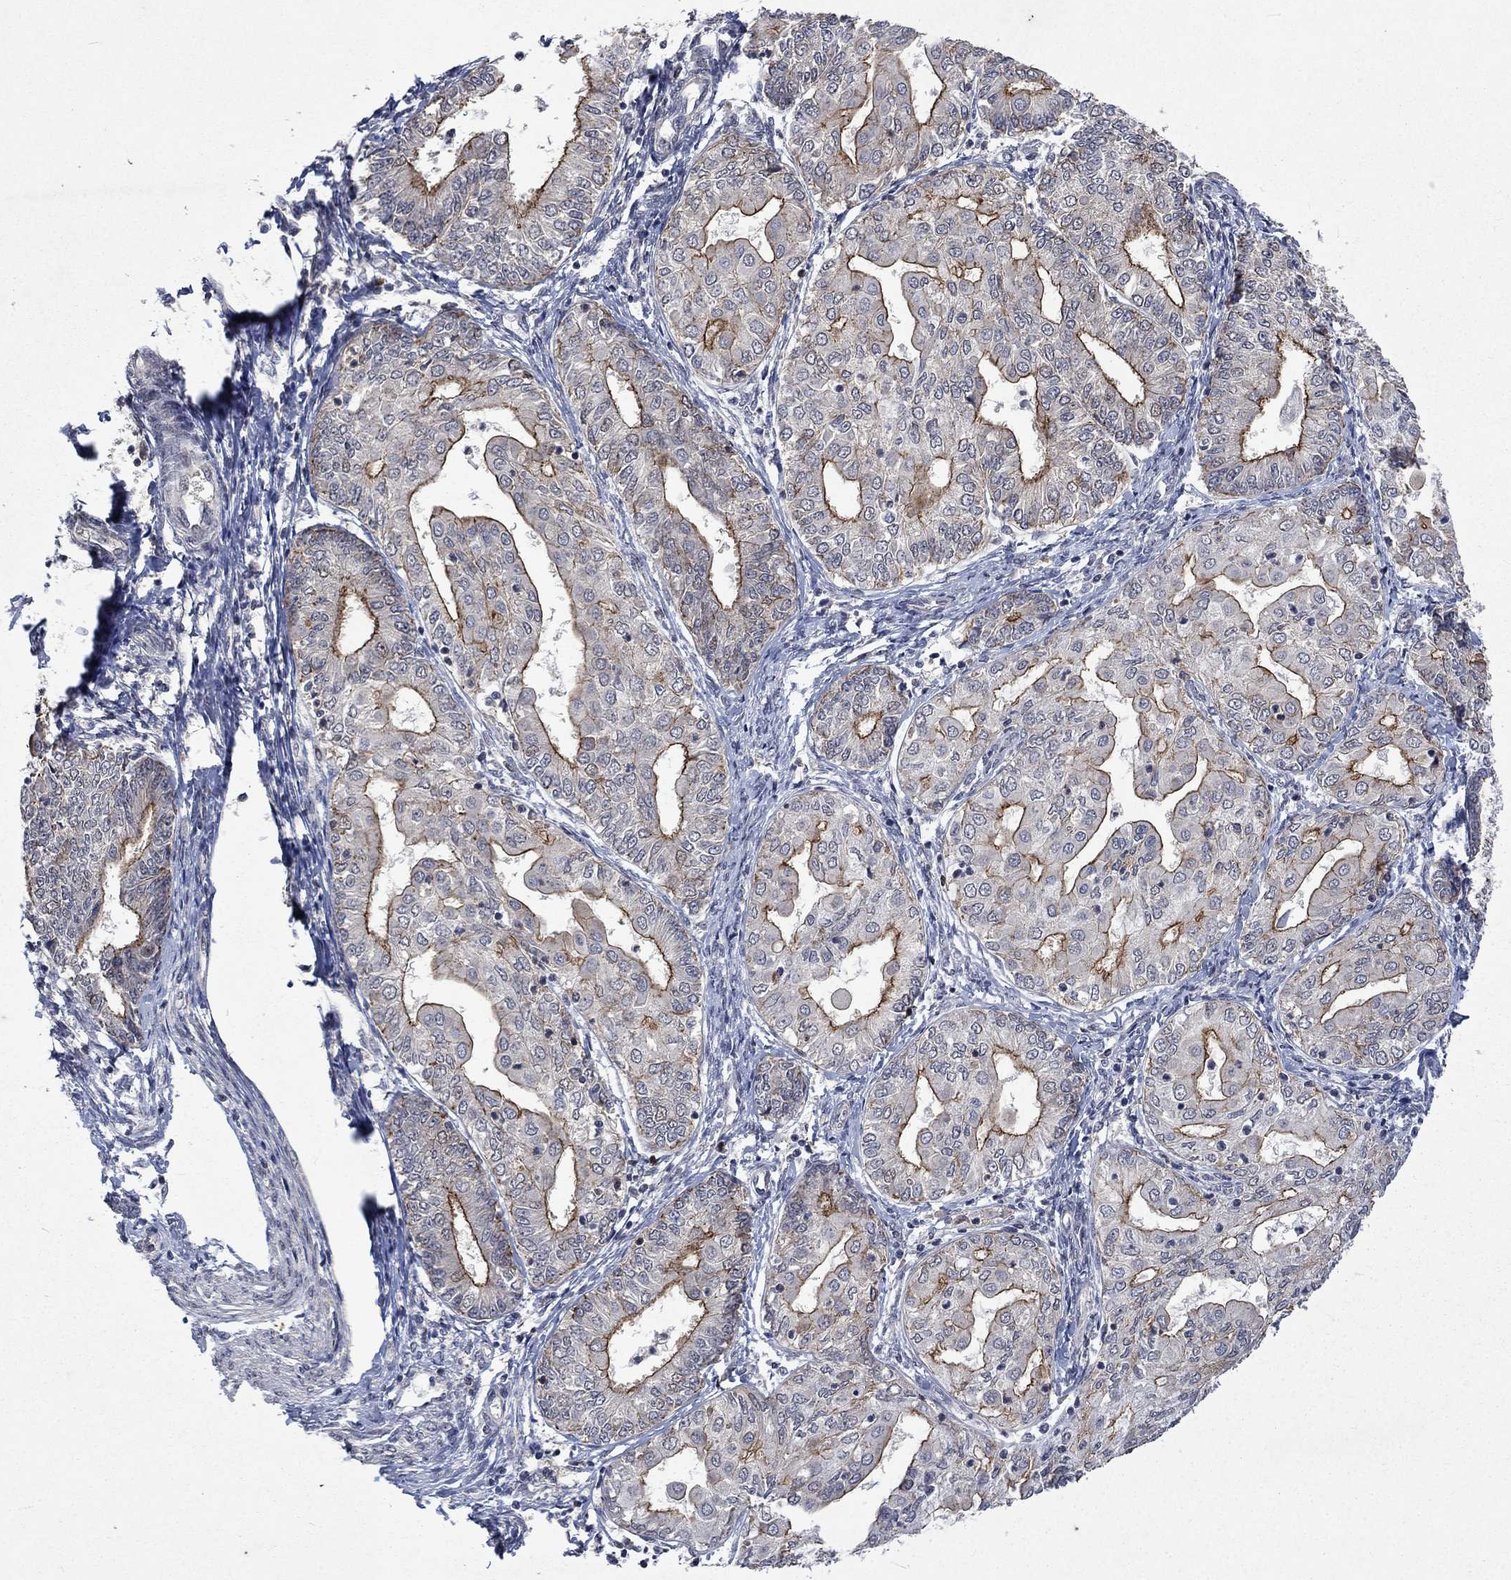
{"staining": {"intensity": "strong", "quantity": "25%-75%", "location": "cytoplasmic/membranous"}, "tissue": "endometrial cancer", "cell_type": "Tumor cells", "image_type": "cancer", "snomed": [{"axis": "morphology", "description": "Adenocarcinoma, NOS"}, {"axis": "topography", "description": "Endometrium"}], "caption": "There is high levels of strong cytoplasmic/membranous staining in tumor cells of endometrial cancer, as demonstrated by immunohistochemical staining (brown color).", "gene": "PPP1R9A", "patient": {"sex": "female", "age": 68}}